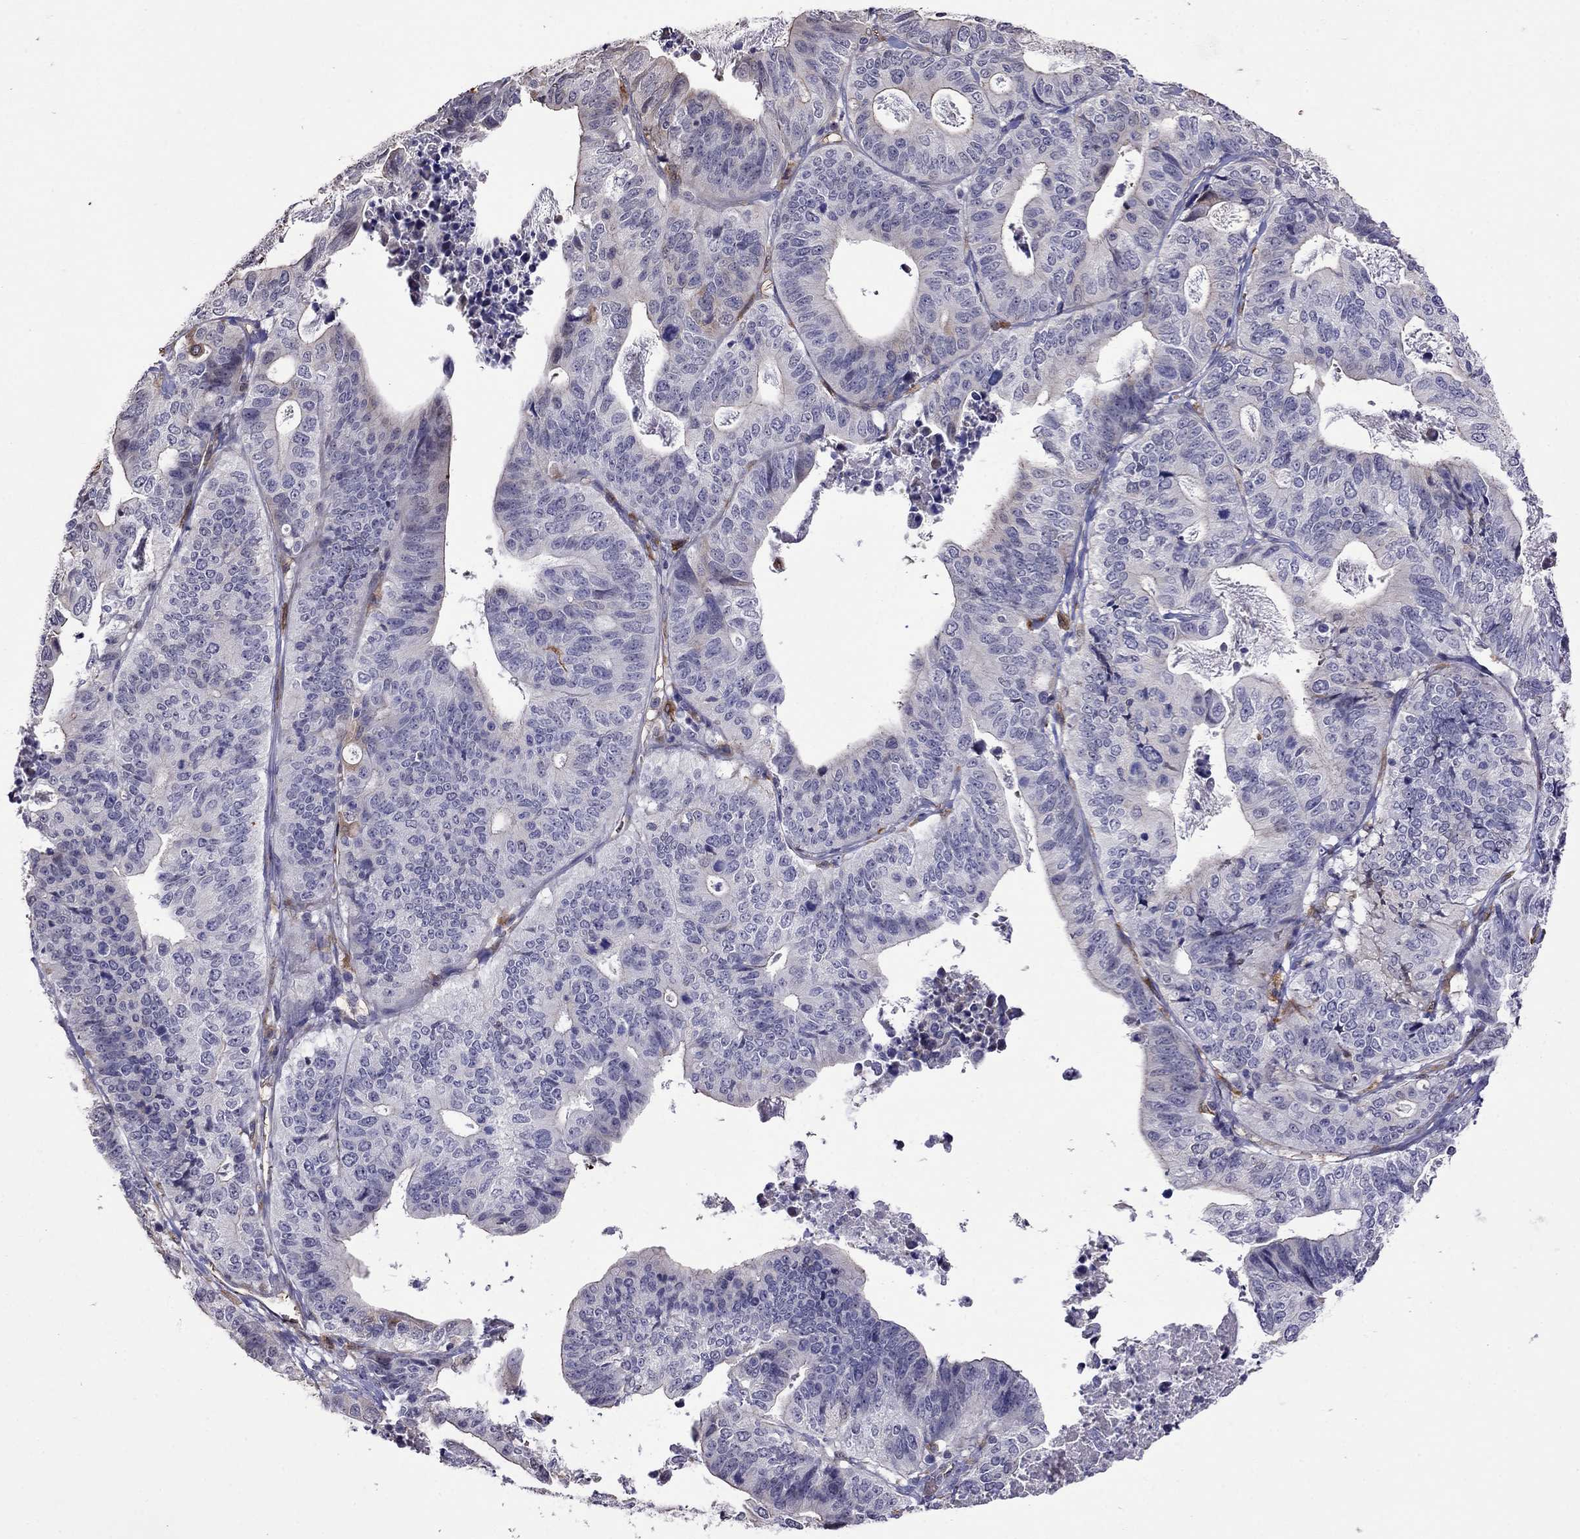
{"staining": {"intensity": "negative", "quantity": "none", "location": "none"}, "tissue": "stomach cancer", "cell_type": "Tumor cells", "image_type": "cancer", "snomed": [{"axis": "morphology", "description": "Adenocarcinoma, NOS"}, {"axis": "topography", "description": "Stomach, upper"}], "caption": "An image of human stomach cancer (adenocarcinoma) is negative for staining in tumor cells.", "gene": "ADAM28", "patient": {"sex": "female", "age": 67}}